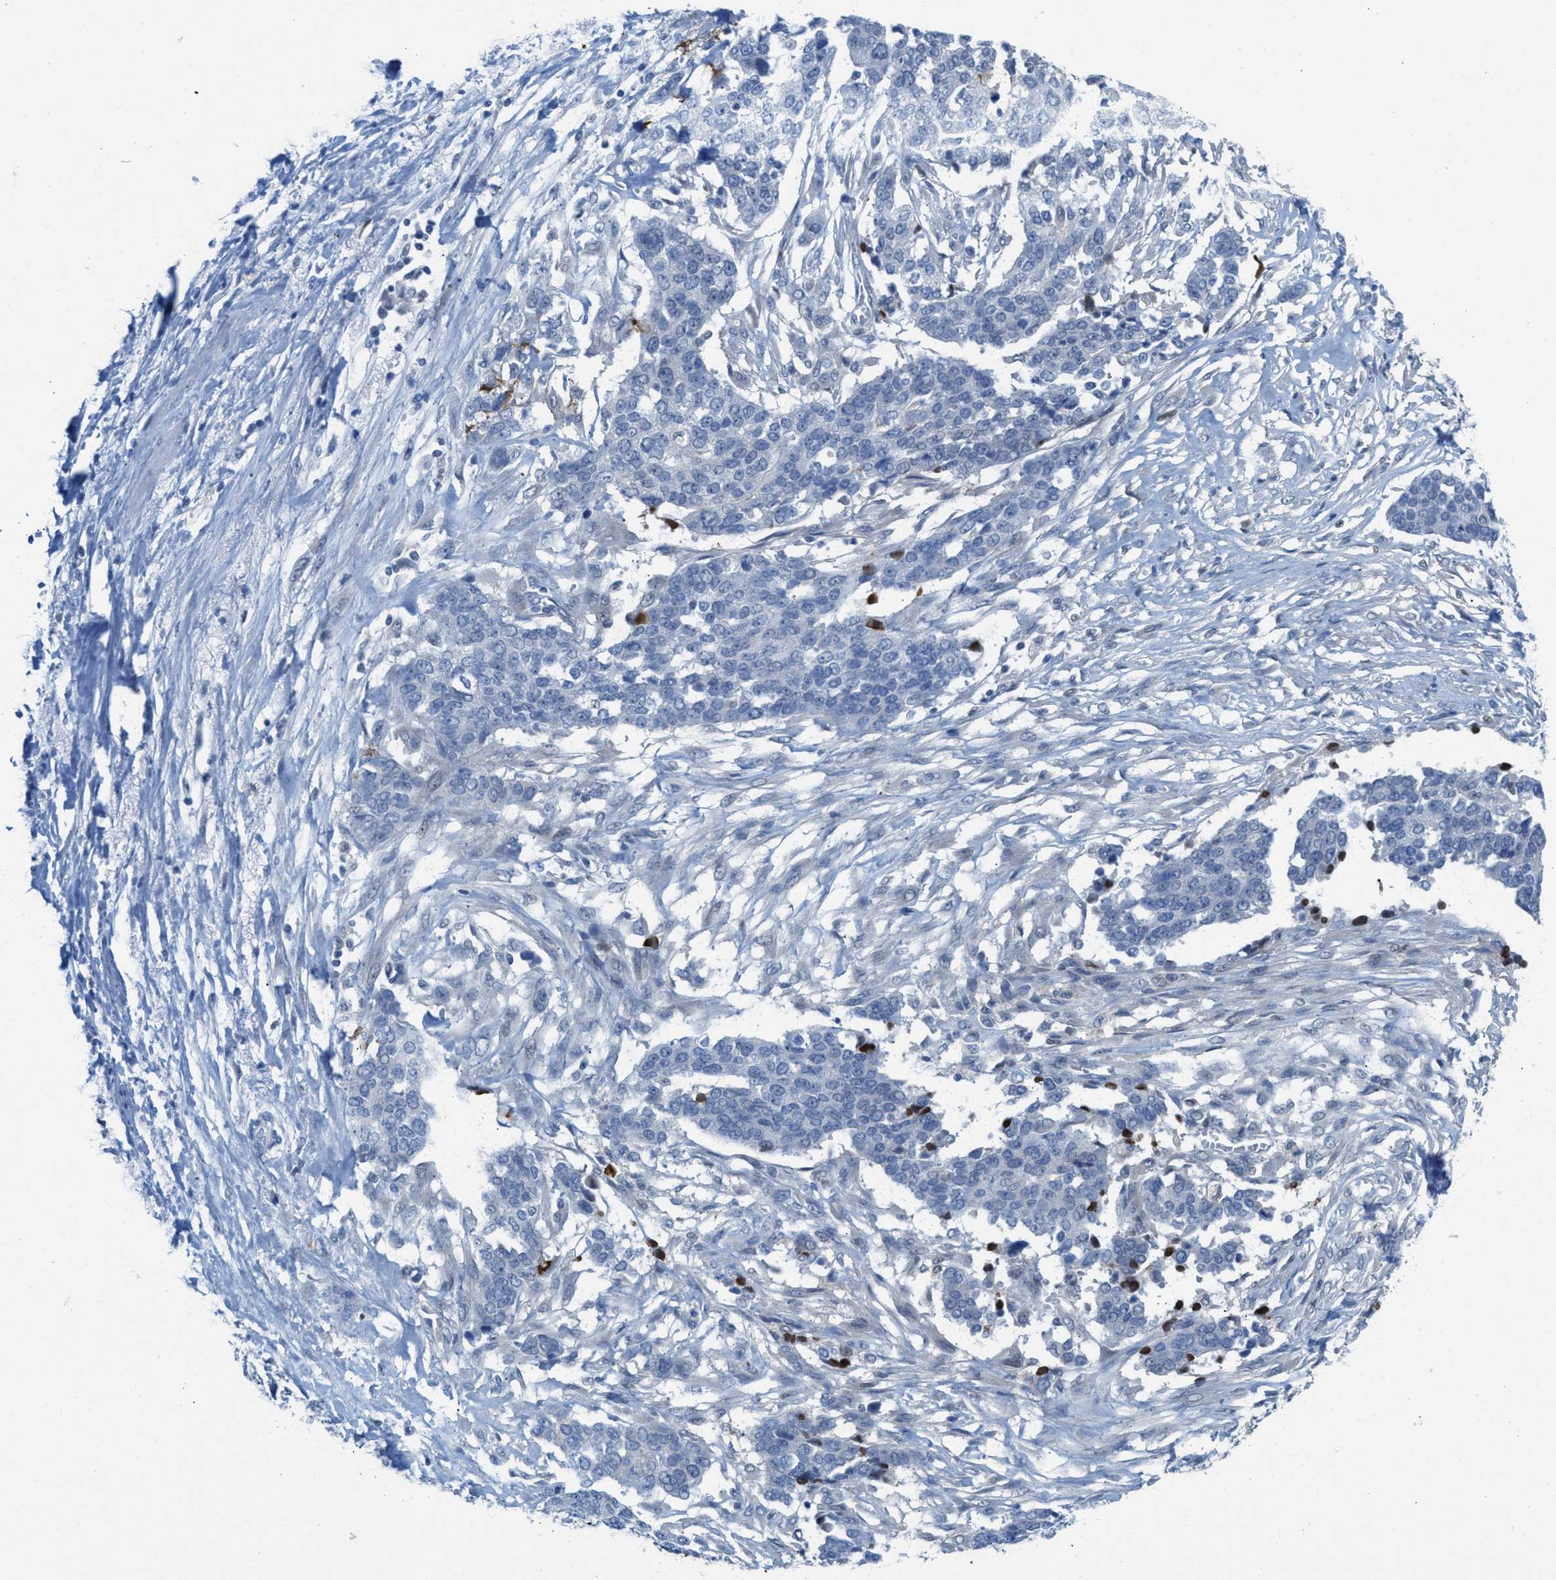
{"staining": {"intensity": "negative", "quantity": "none", "location": "none"}, "tissue": "ovarian cancer", "cell_type": "Tumor cells", "image_type": "cancer", "snomed": [{"axis": "morphology", "description": "Cystadenocarcinoma, serous, NOS"}, {"axis": "topography", "description": "Ovary"}], "caption": "DAB immunohistochemical staining of ovarian cancer reveals no significant staining in tumor cells.", "gene": "PPM1D", "patient": {"sex": "female", "age": 44}}